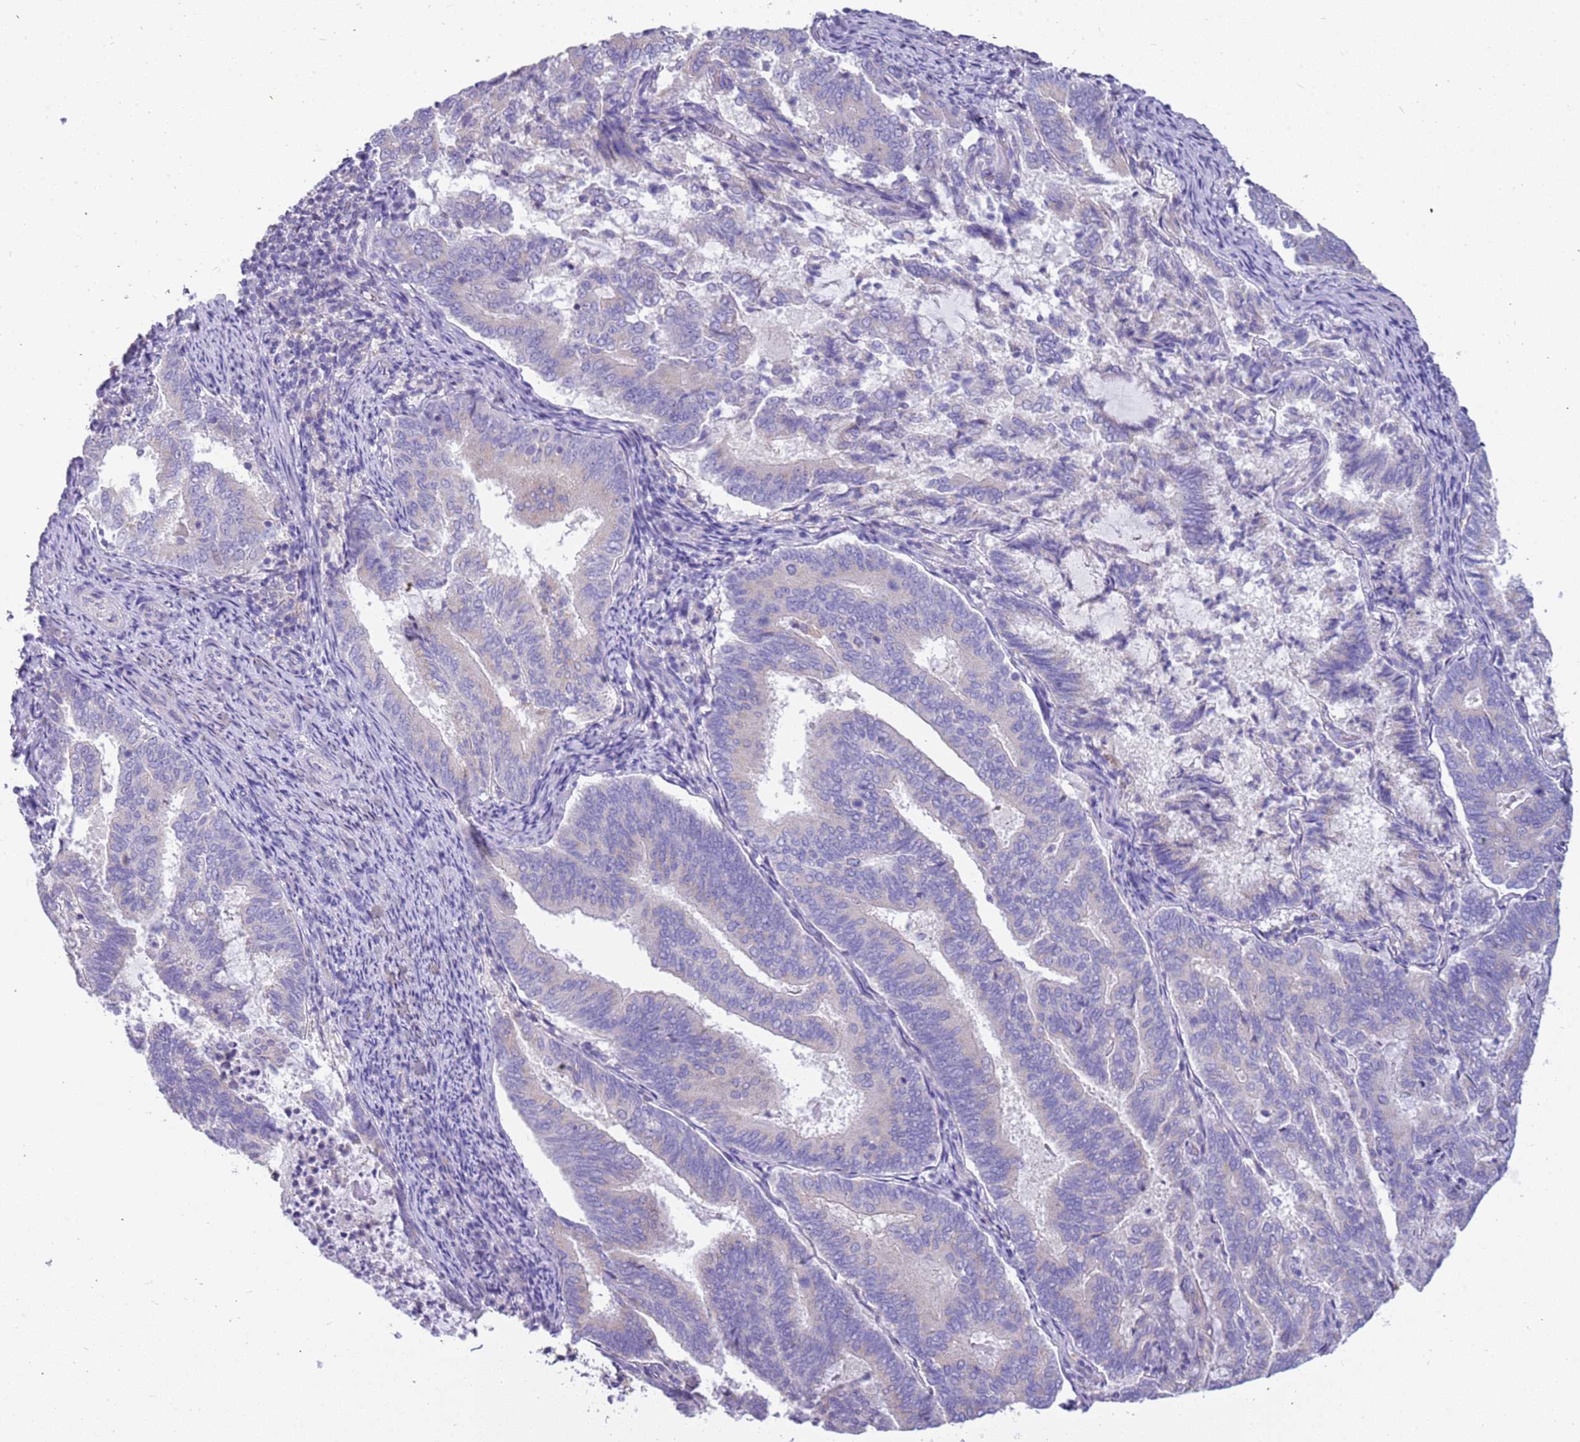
{"staining": {"intensity": "negative", "quantity": "none", "location": "none"}, "tissue": "endometrial cancer", "cell_type": "Tumor cells", "image_type": "cancer", "snomed": [{"axis": "morphology", "description": "Adenocarcinoma, NOS"}, {"axis": "topography", "description": "Endometrium"}], "caption": "Immunohistochemistry (IHC) of endometrial adenocarcinoma reveals no positivity in tumor cells.", "gene": "RHCG", "patient": {"sex": "female", "age": 80}}